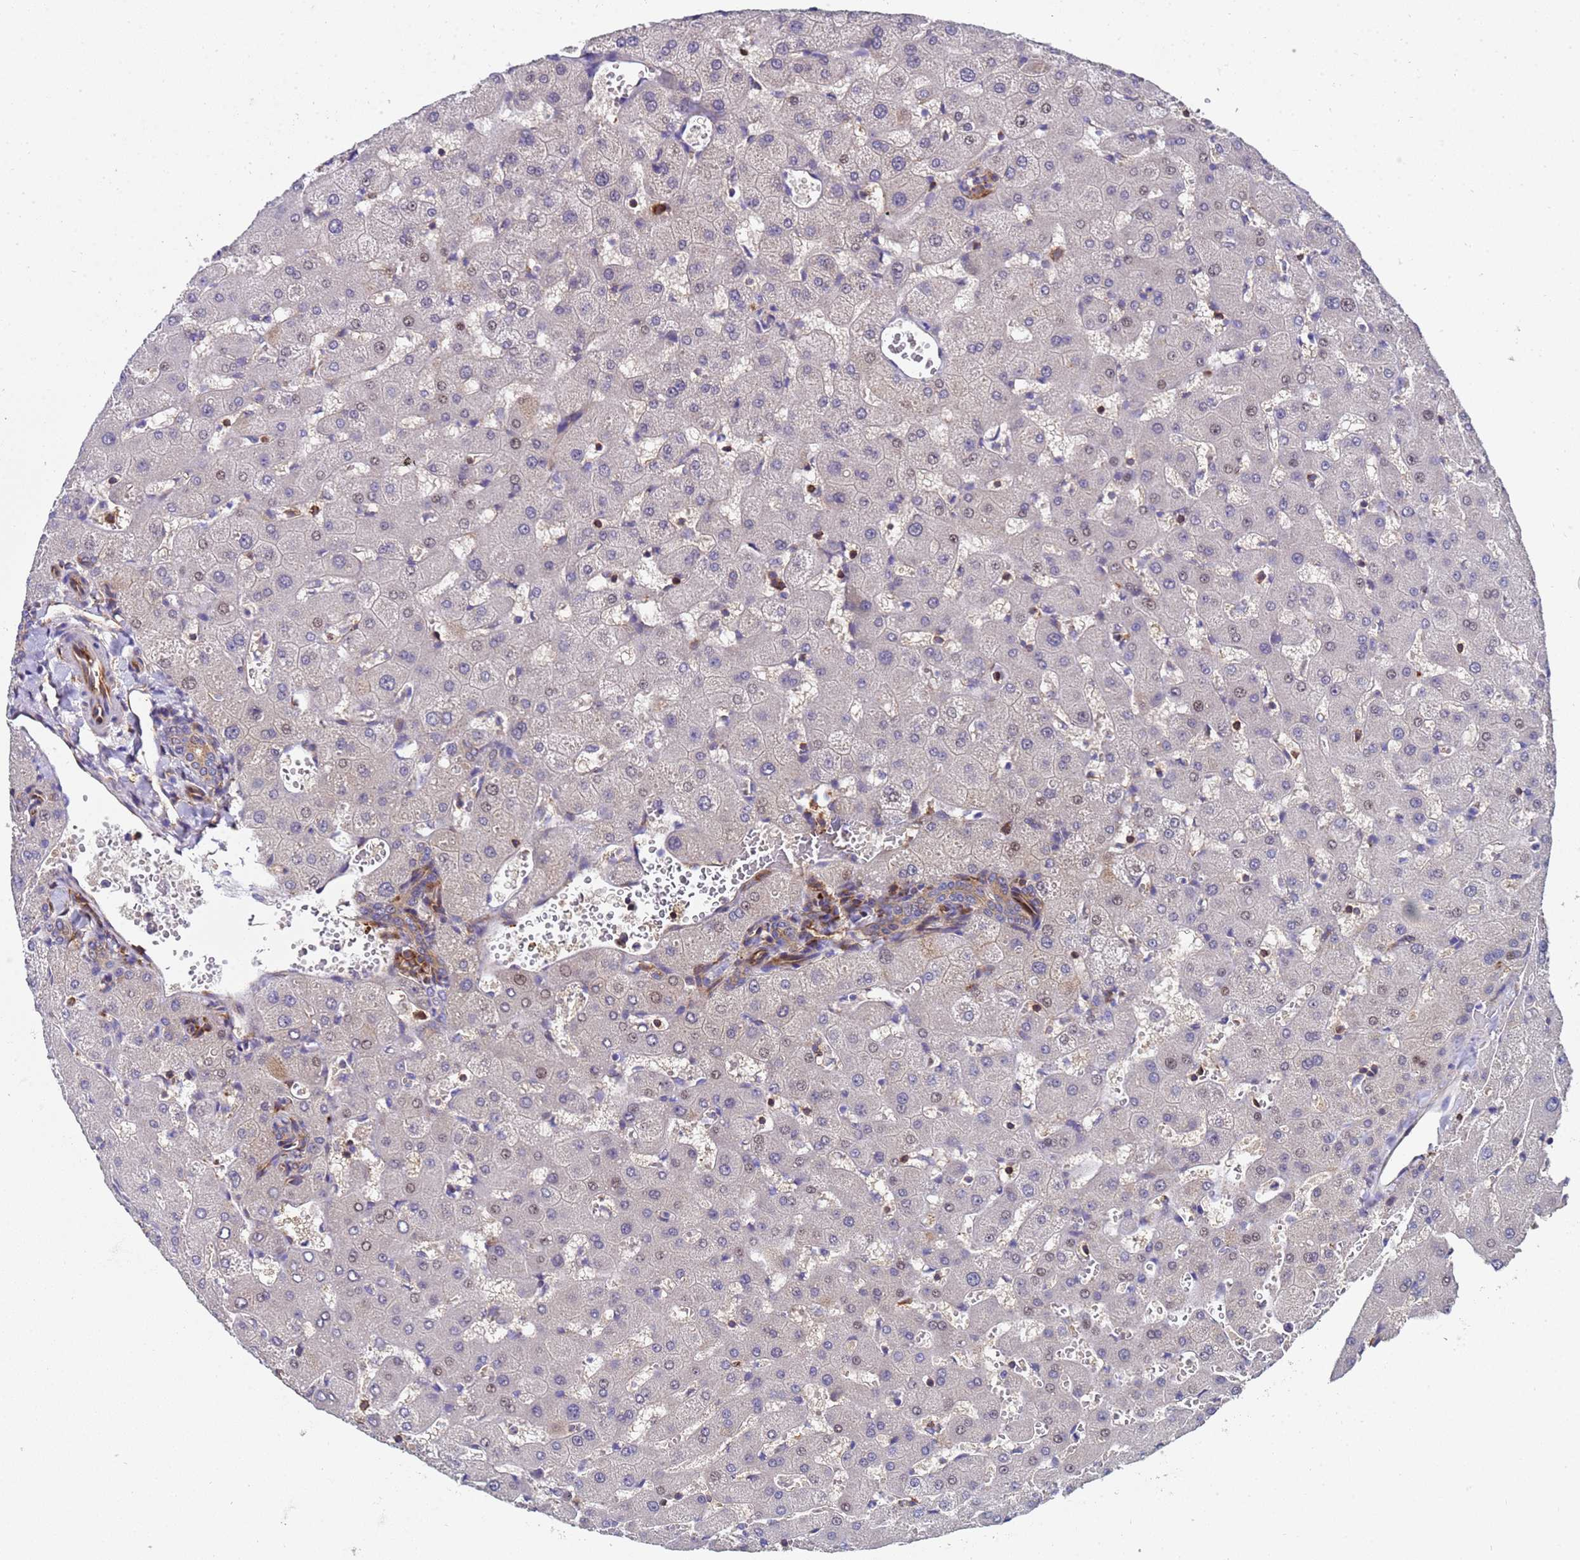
{"staining": {"intensity": "weak", "quantity": "25%-75%", "location": "cytoplasmic/membranous"}, "tissue": "liver", "cell_type": "Cholangiocytes", "image_type": "normal", "snomed": [{"axis": "morphology", "description": "Normal tissue, NOS"}, {"axis": "topography", "description": "Liver"}], "caption": "IHC micrograph of unremarkable liver: liver stained using immunohistochemistry (IHC) displays low levels of weak protein expression localized specifically in the cytoplasmic/membranous of cholangiocytes, appearing as a cytoplasmic/membranous brown color.", "gene": "MOCS1", "patient": {"sex": "female", "age": 63}}